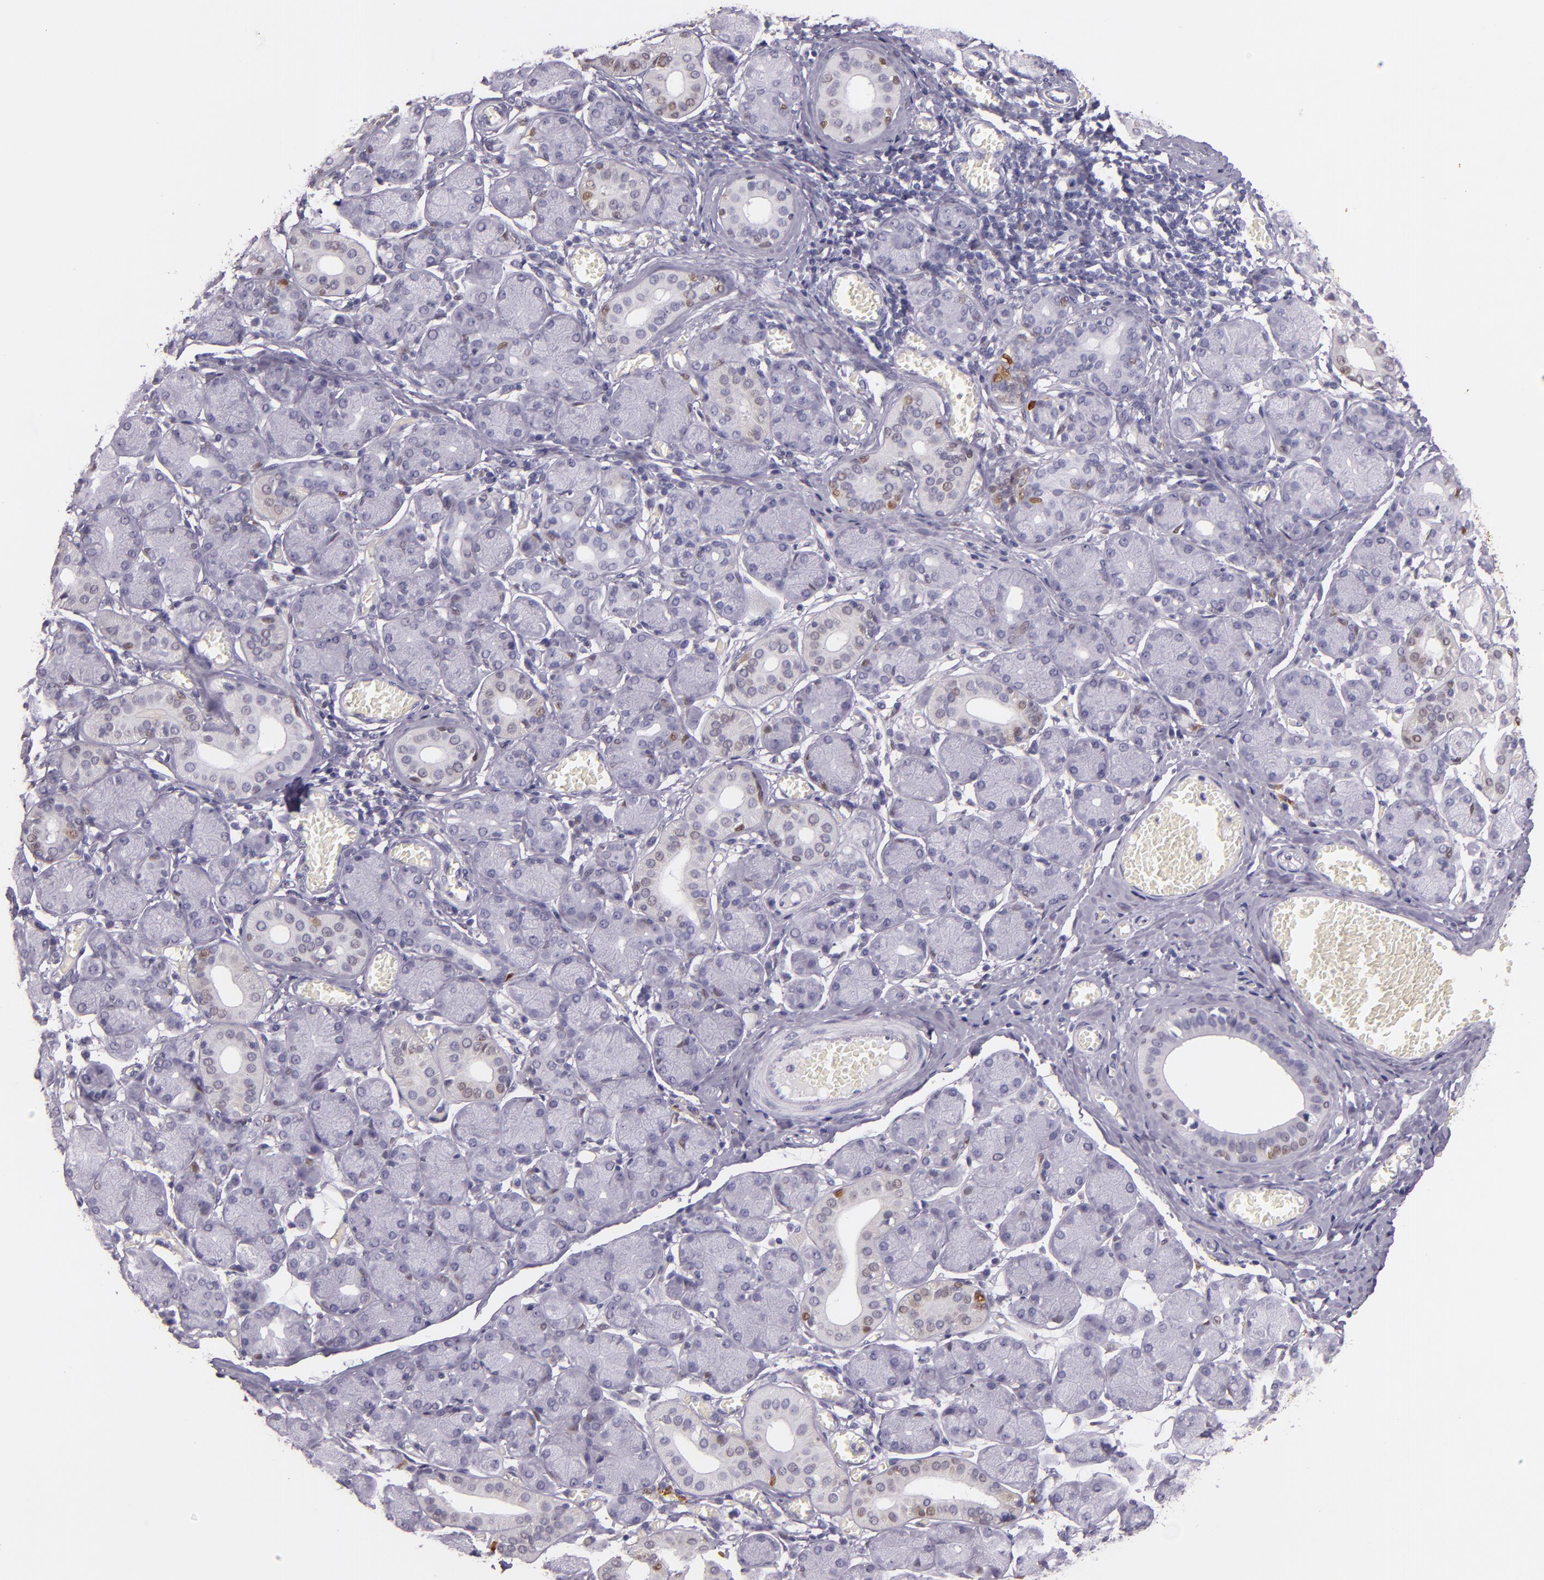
{"staining": {"intensity": "moderate", "quantity": "<25%", "location": "cytoplasmic/membranous,nuclear"}, "tissue": "salivary gland", "cell_type": "Glandular cells", "image_type": "normal", "snomed": [{"axis": "morphology", "description": "Normal tissue, NOS"}, {"axis": "topography", "description": "Salivary gland"}], "caption": "IHC (DAB) staining of benign salivary gland demonstrates moderate cytoplasmic/membranous,nuclear protein expression in about <25% of glandular cells. Using DAB (brown) and hematoxylin (blue) stains, captured at high magnification using brightfield microscopy.", "gene": "MT1A", "patient": {"sex": "female", "age": 24}}